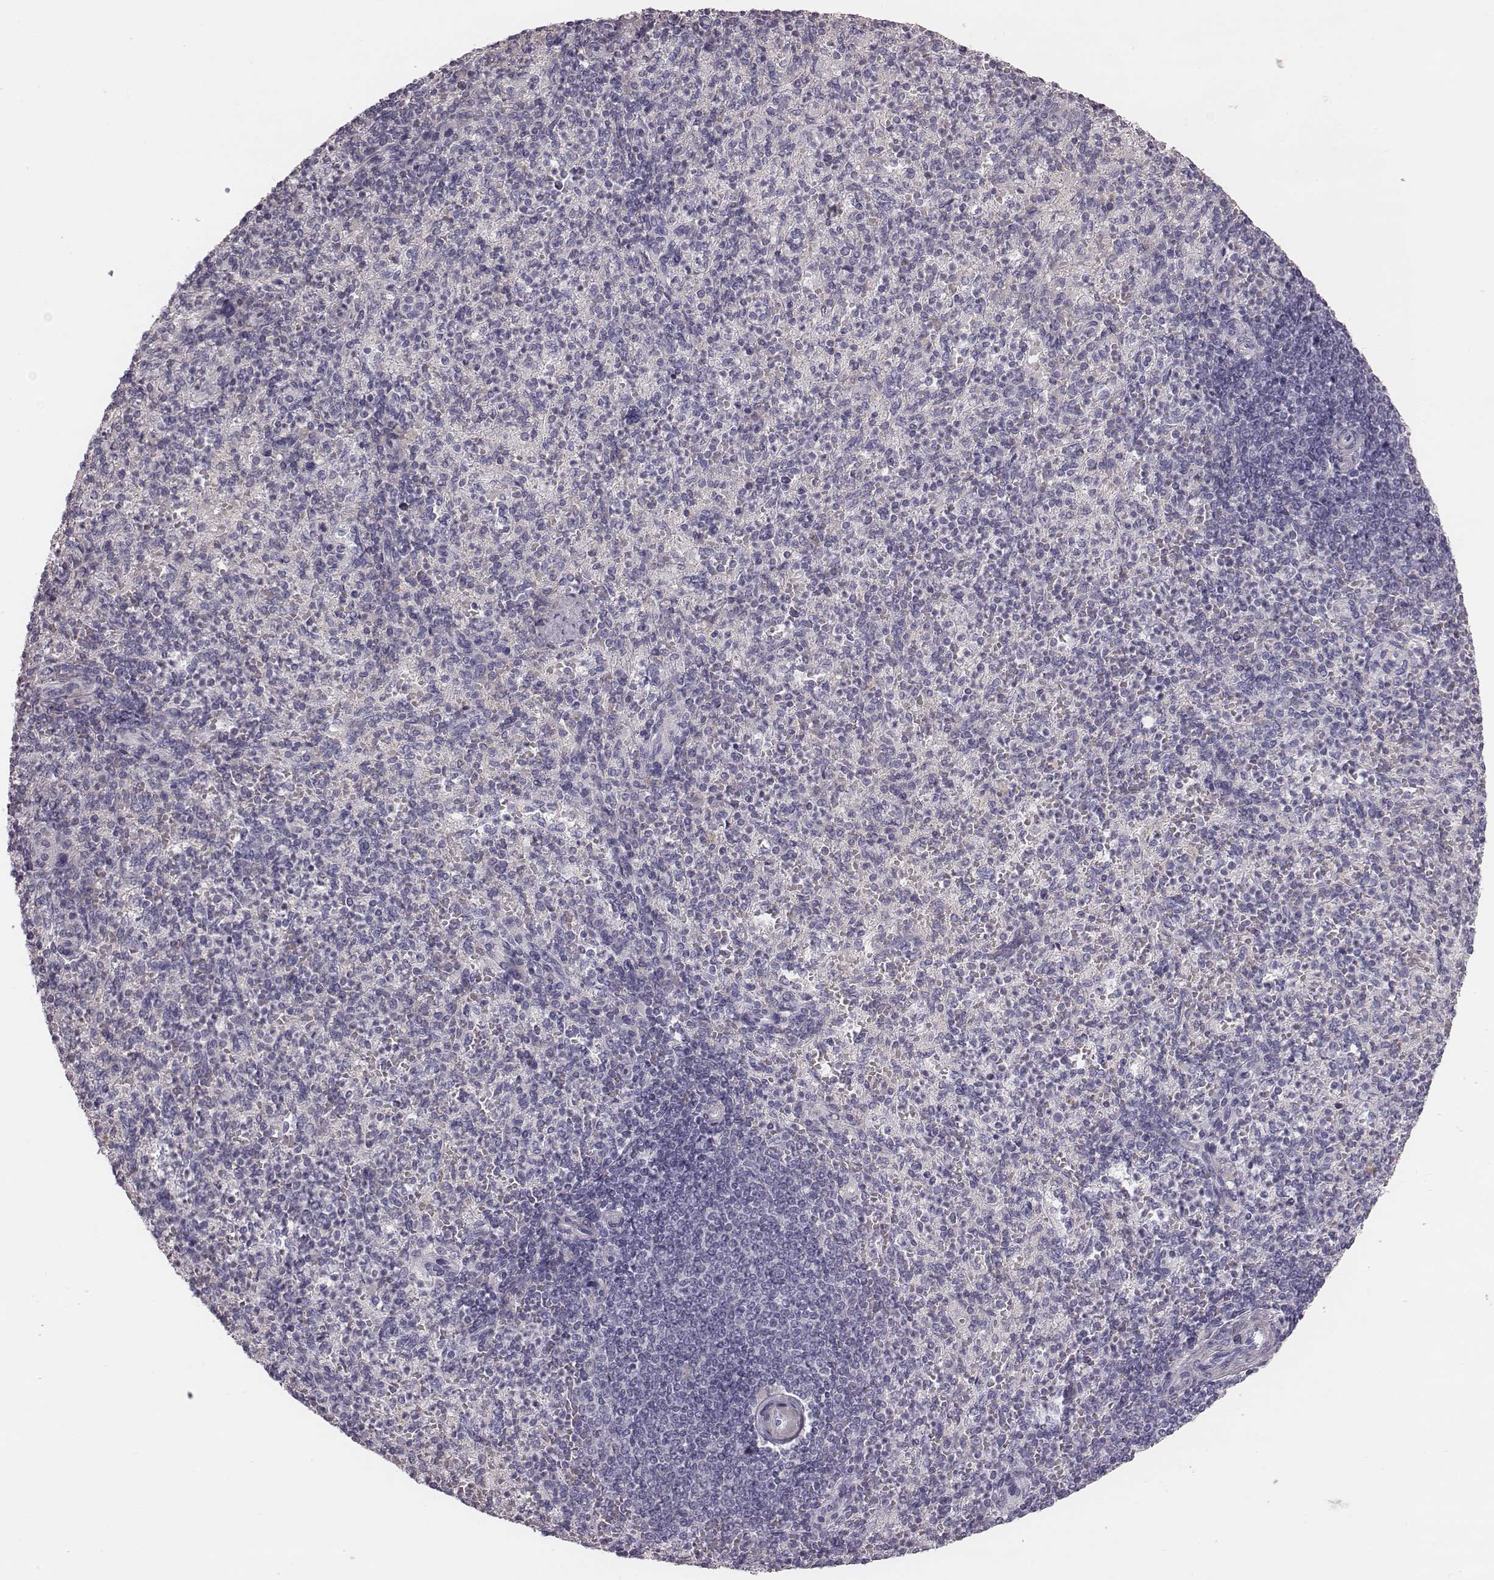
{"staining": {"intensity": "negative", "quantity": "none", "location": "none"}, "tissue": "spleen", "cell_type": "Cells in red pulp", "image_type": "normal", "snomed": [{"axis": "morphology", "description": "Normal tissue, NOS"}, {"axis": "topography", "description": "Spleen"}], "caption": "IHC histopathology image of unremarkable spleen: spleen stained with DAB (3,3'-diaminobenzidine) demonstrates no significant protein staining in cells in red pulp.", "gene": "CRISP1", "patient": {"sex": "female", "age": 74}}